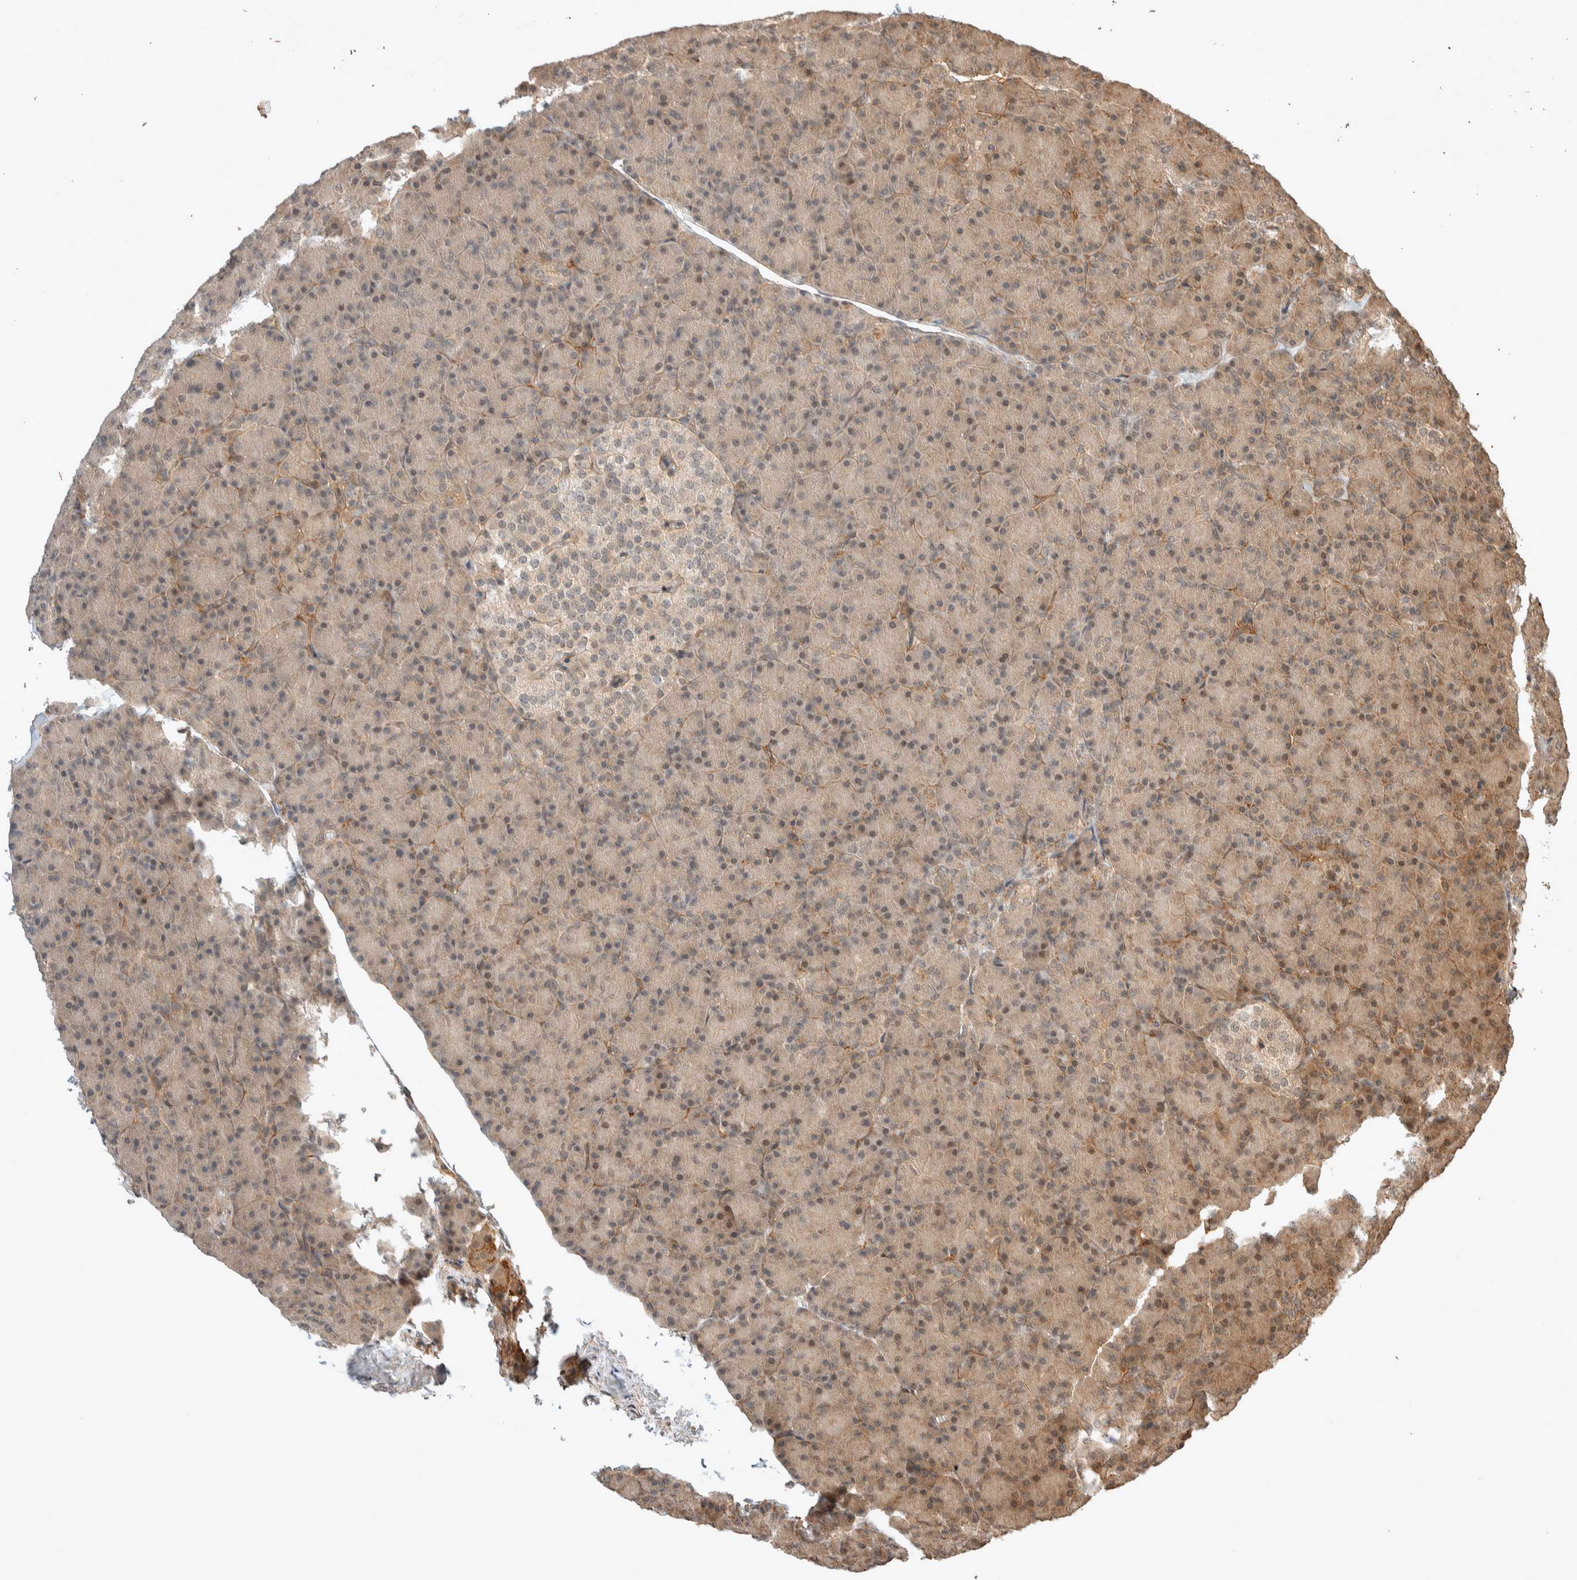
{"staining": {"intensity": "moderate", "quantity": "25%-75%", "location": "cytoplasmic/membranous"}, "tissue": "pancreas", "cell_type": "Exocrine glandular cells", "image_type": "normal", "snomed": [{"axis": "morphology", "description": "Normal tissue, NOS"}, {"axis": "topography", "description": "Pancreas"}], "caption": "The micrograph displays immunohistochemical staining of unremarkable pancreas. There is moderate cytoplasmic/membranous positivity is present in about 25%-75% of exocrine glandular cells. Using DAB (3,3'-diaminobenzidine) (brown) and hematoxylin (blue) stains, captured at high magnification using brightfield microscopy.", "gene": "THRA", "patient": {"sex": "female", "age": 43}}